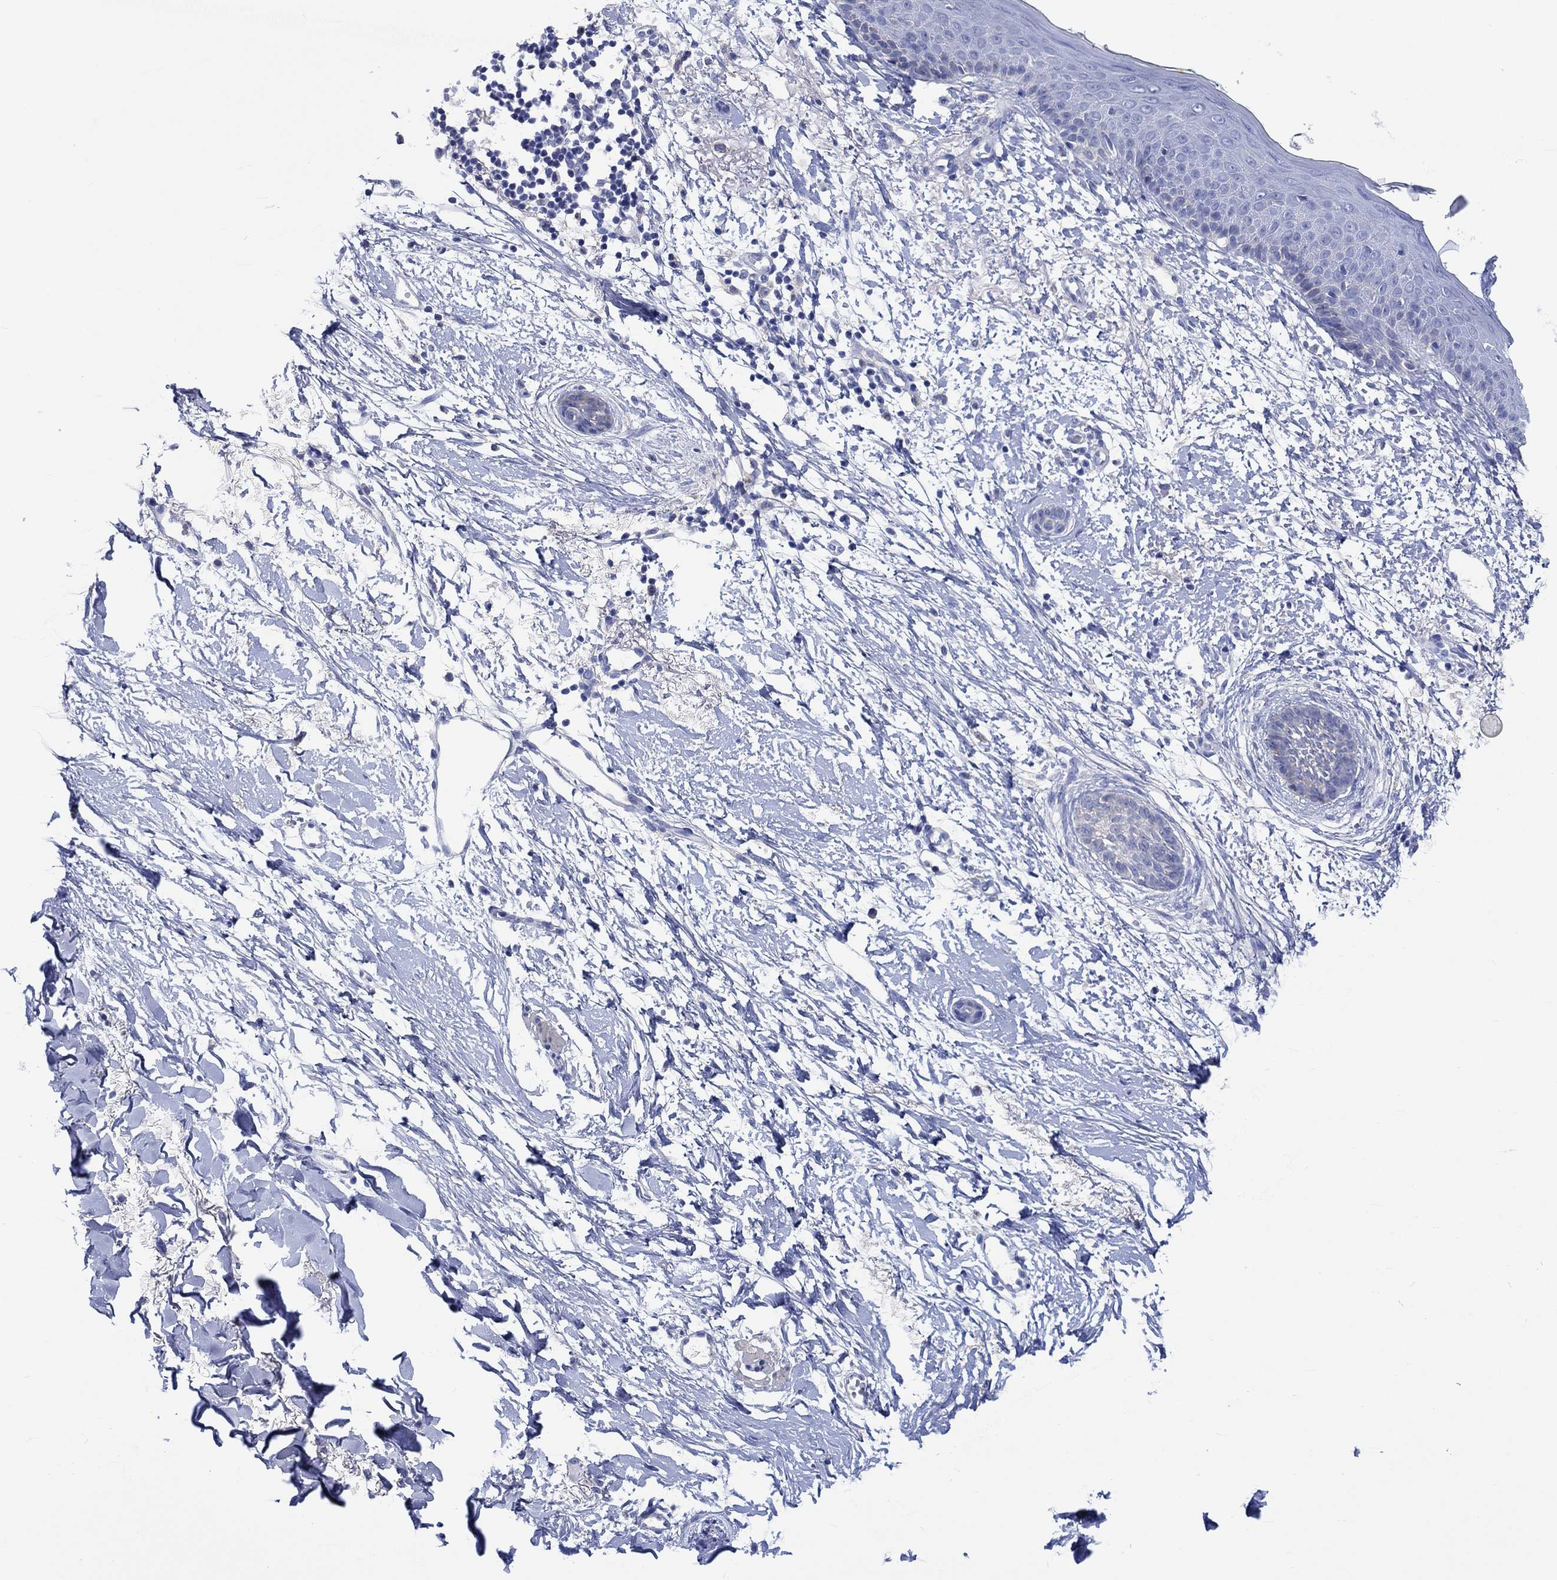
{"staining": {"intensity": "negative", "quantity": "none", "location": "none"}, "tissue": "skin cancer", "cell_type": "Tumor cells", "image_type": "cancer", "snomed": [{"axis": "morphology", "description": "Normal tissue, NOS"}, {"axis": "morphology", "description": "Basal cell carcinoma"}, {"axis": "topography", "description": "Skin"}], "caption": "Immunohistochemistry (IHC) of human skin cancer displays no expression in tumor cells.", "gene": "SHISA4", "patient": {"sex": "male", "age": 84}}